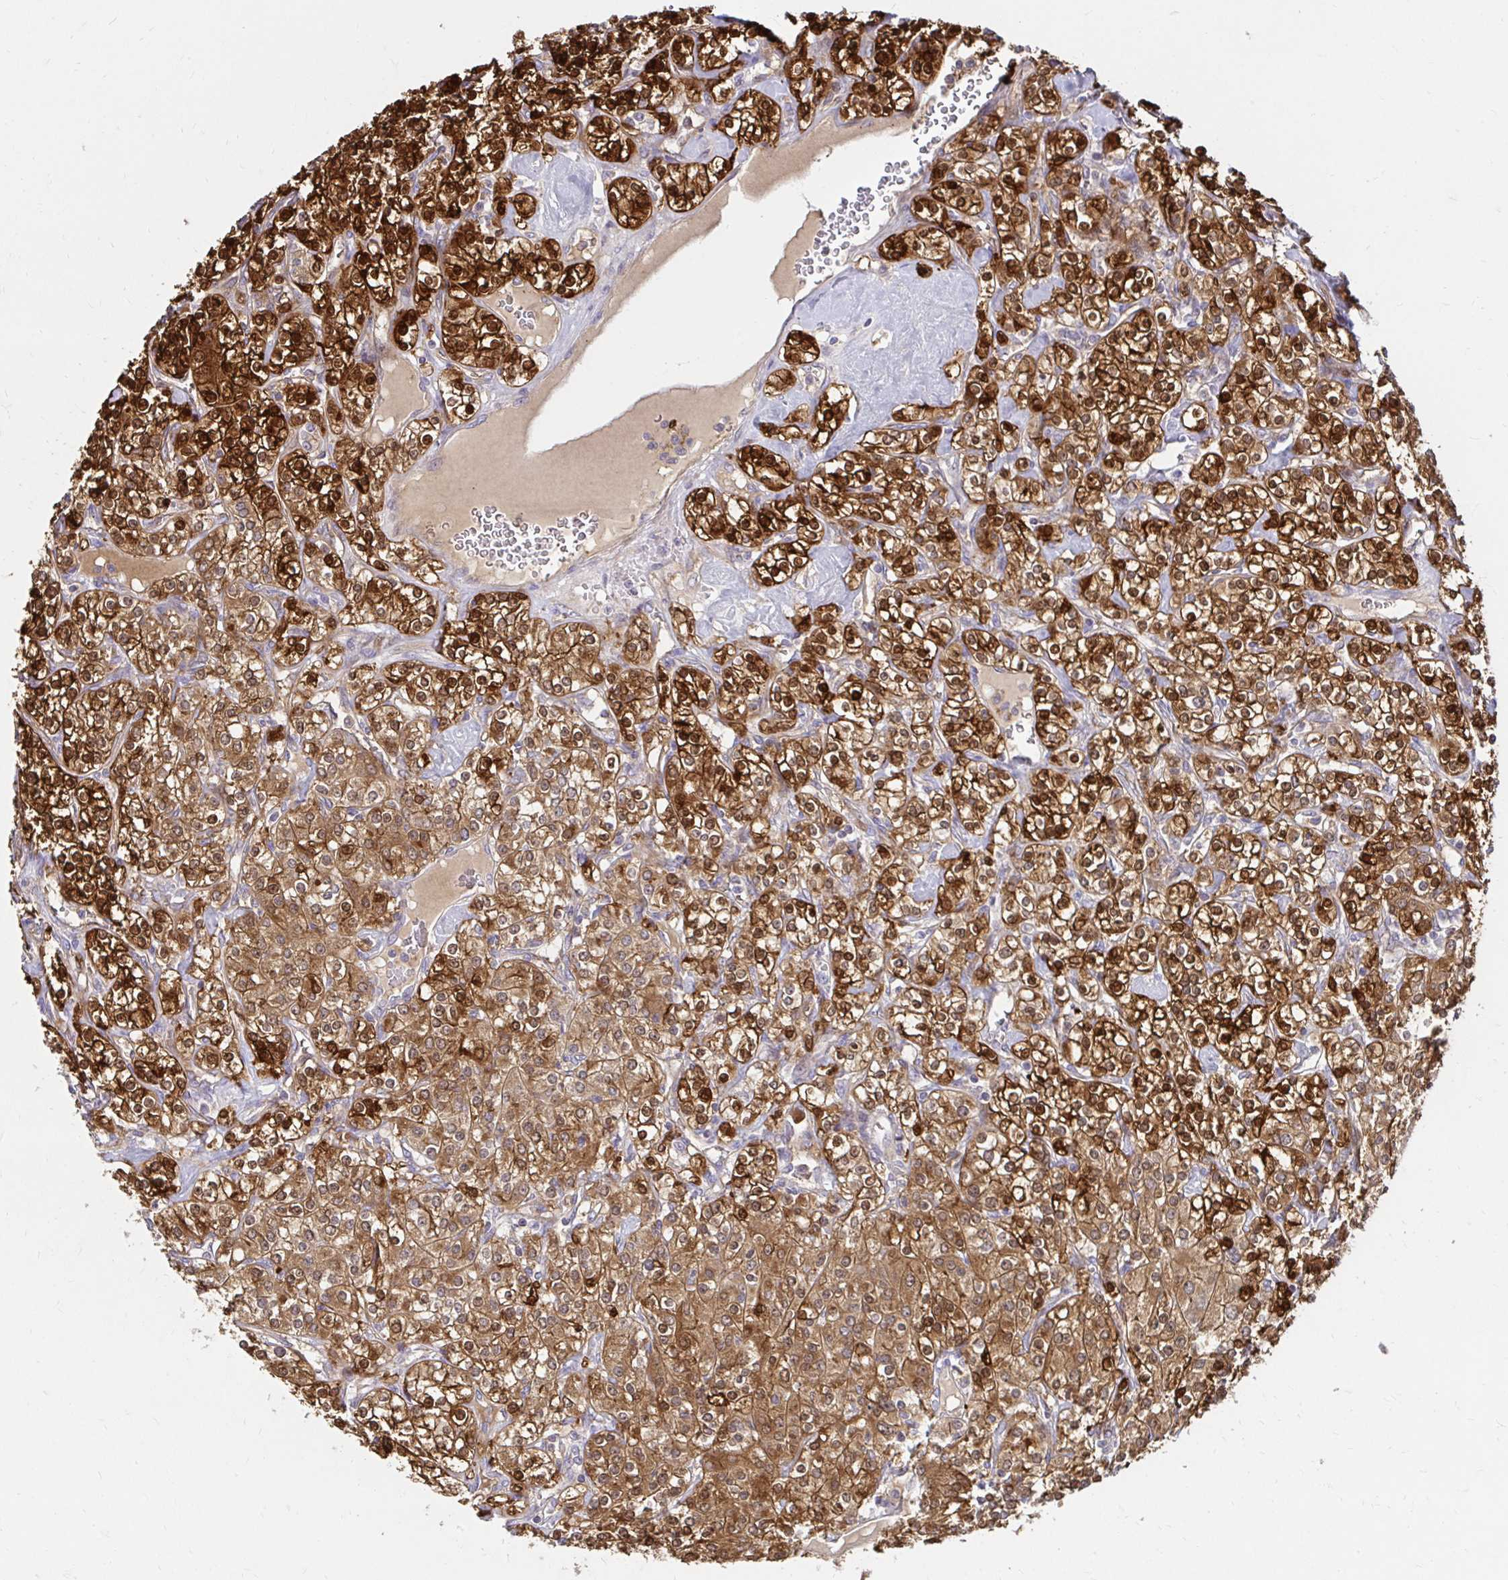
{"staining": {"intensity": "strong", "quantity": ">75%", "location": "cytoplasmic/membranous,nuclear"}, "tissue": "renal cancer", "cell_type": "Tumor cells", "image_type": "cancer", "snomed": [{"axis": "morphology", "description": "Adenocarcinoma, NOS"}, {"axis": "topography", "description": "Kidney"}], "caption": "Immunohistochemical staining of renal adenocarcinoma exhibits strong cytoplasmic/membranous and nuclear protein expression in approximately >75% of tumor cells.", "gene": "ITGA2", "patient": {"sex": "male", "age": 77}}